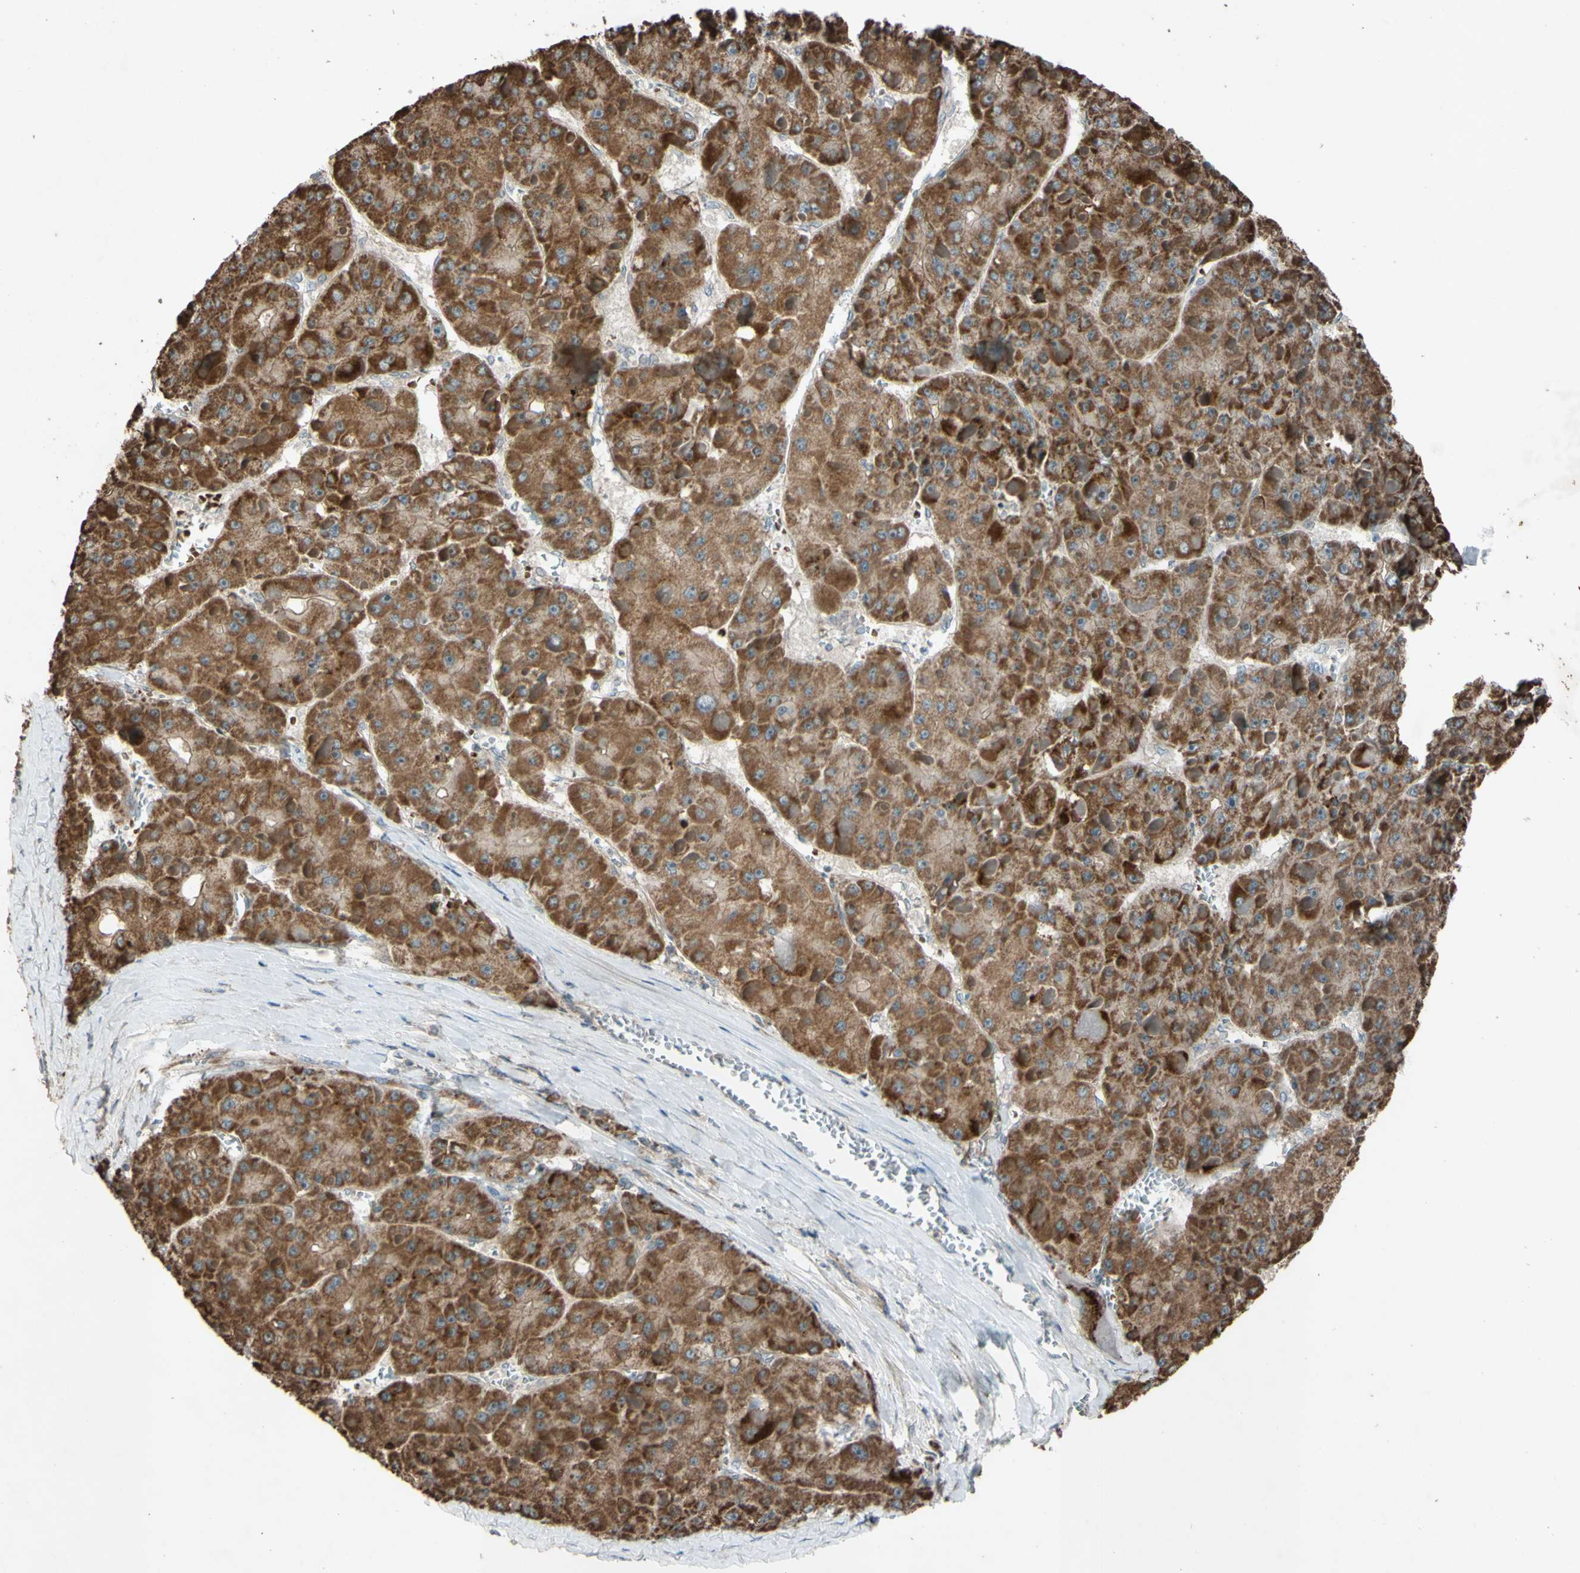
{"staining": {"intensity": "moderate", "quantity": ">75%", "location": "cytoplasmic/membranous"}, "tissue": "liver cancer", "cell_type": "Tumor cells", "image_type": "cancer", "snomed": [{"axis": "morphology", "description": "Carcinoma, Hepatocellular, NOS"}, {"axis": "topography", "description": "Liver"}], "caption": "A brown stain shows moderate cytoplasmic/membranous positivity of a protein in liver cancer tumor cells.", "gene": "ACOT8", "patient": {"sex": "female", "age": 73}}